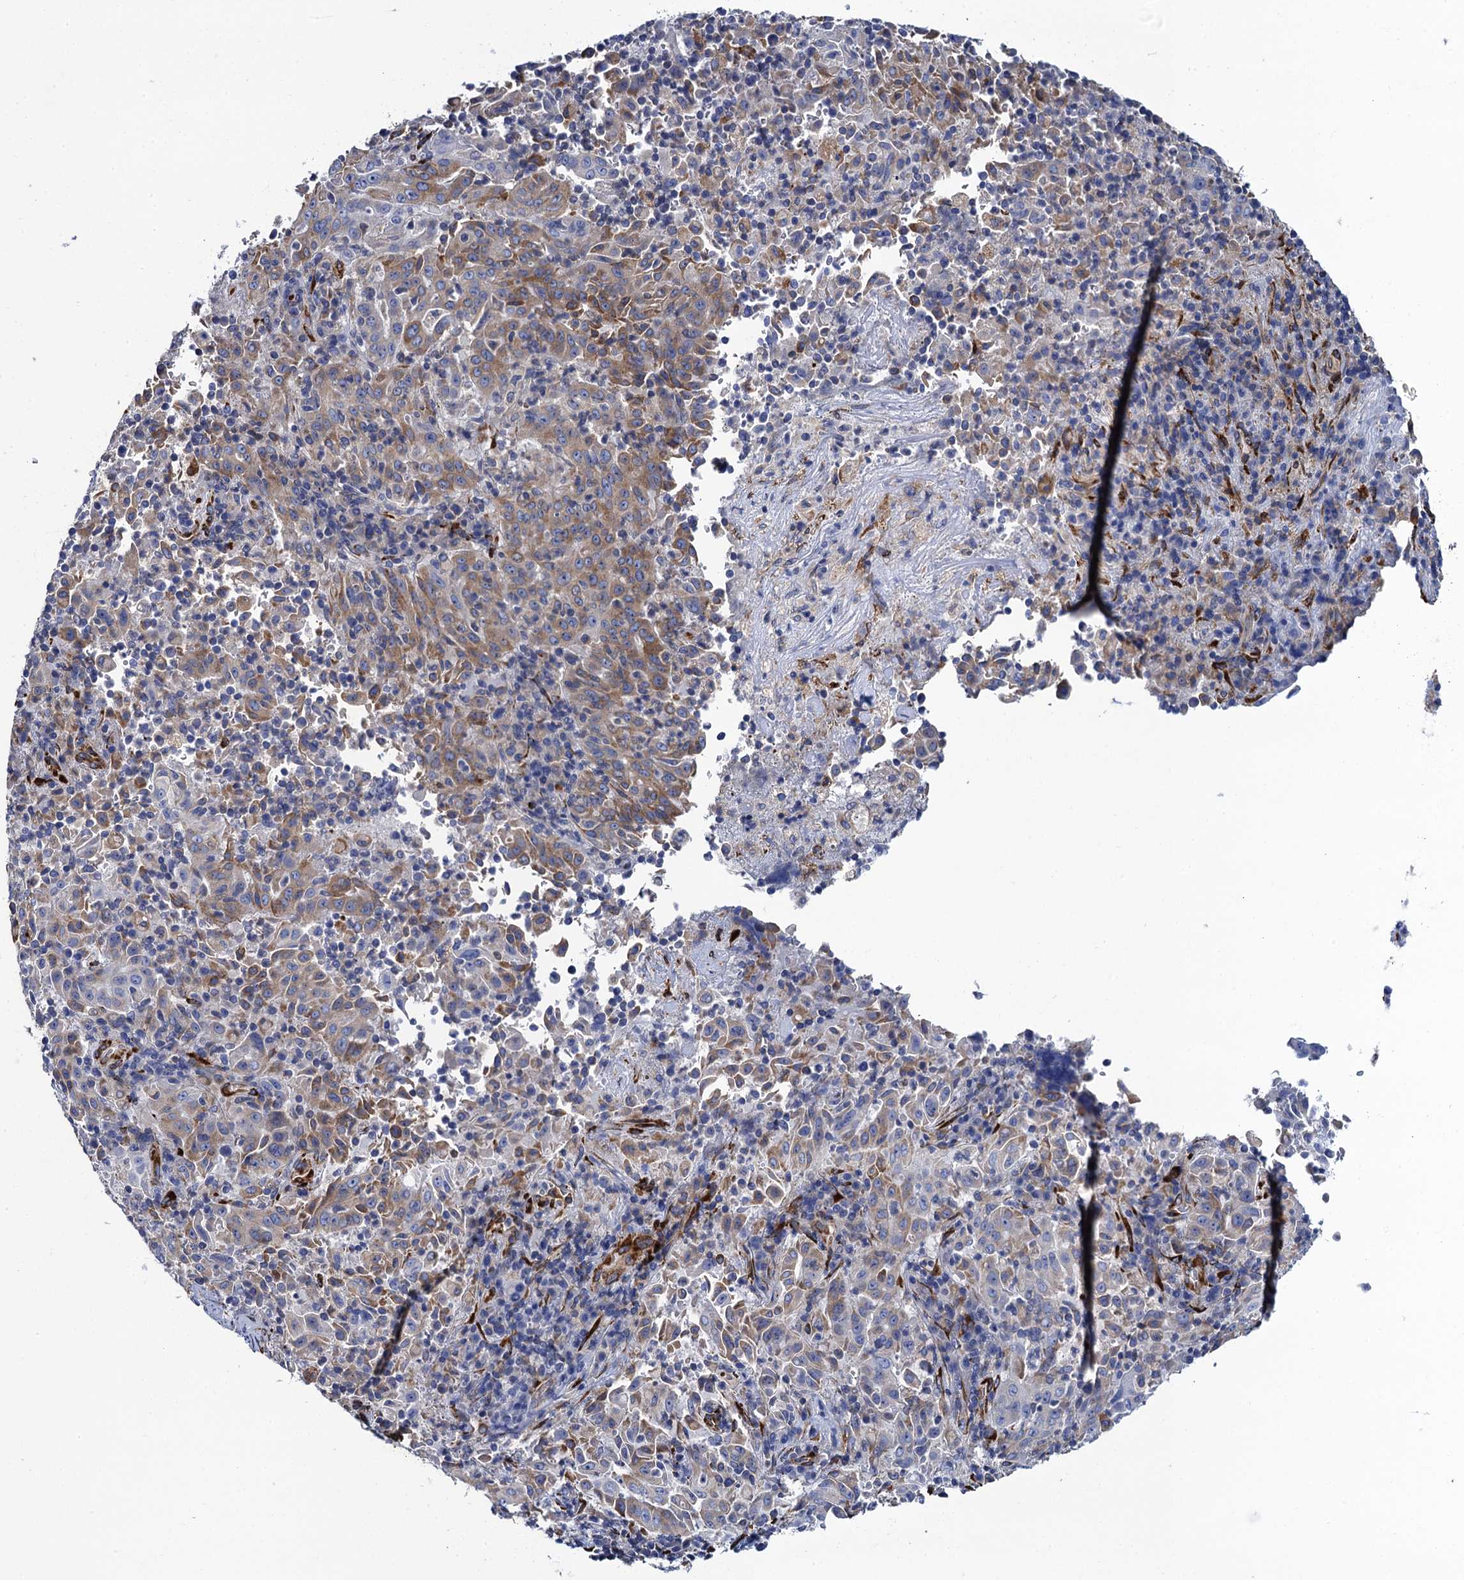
{"staining": {"intensity": "moderate", "quantity": "25%-75%", "location": "cytoplasmic/membranous"}, "tissue": "pancreatic cancer", "cell_type": "Tumor cells", "image_type": "cancer", "snomed": [{"axis": "morphology", "description": "Adenocarcinoma, NOS"}, {"axis": "topography", "description": "Pancreas"}], "caption": "About 25%-75% of tumor cells in human pancreatic adenocarcinoma show moderate cytoplasmic/membranous protein staining as visualized by brown immunohistochemical staining.", "gene": "POGLUT3", "patient": {"sex": "male", "age": 51}}